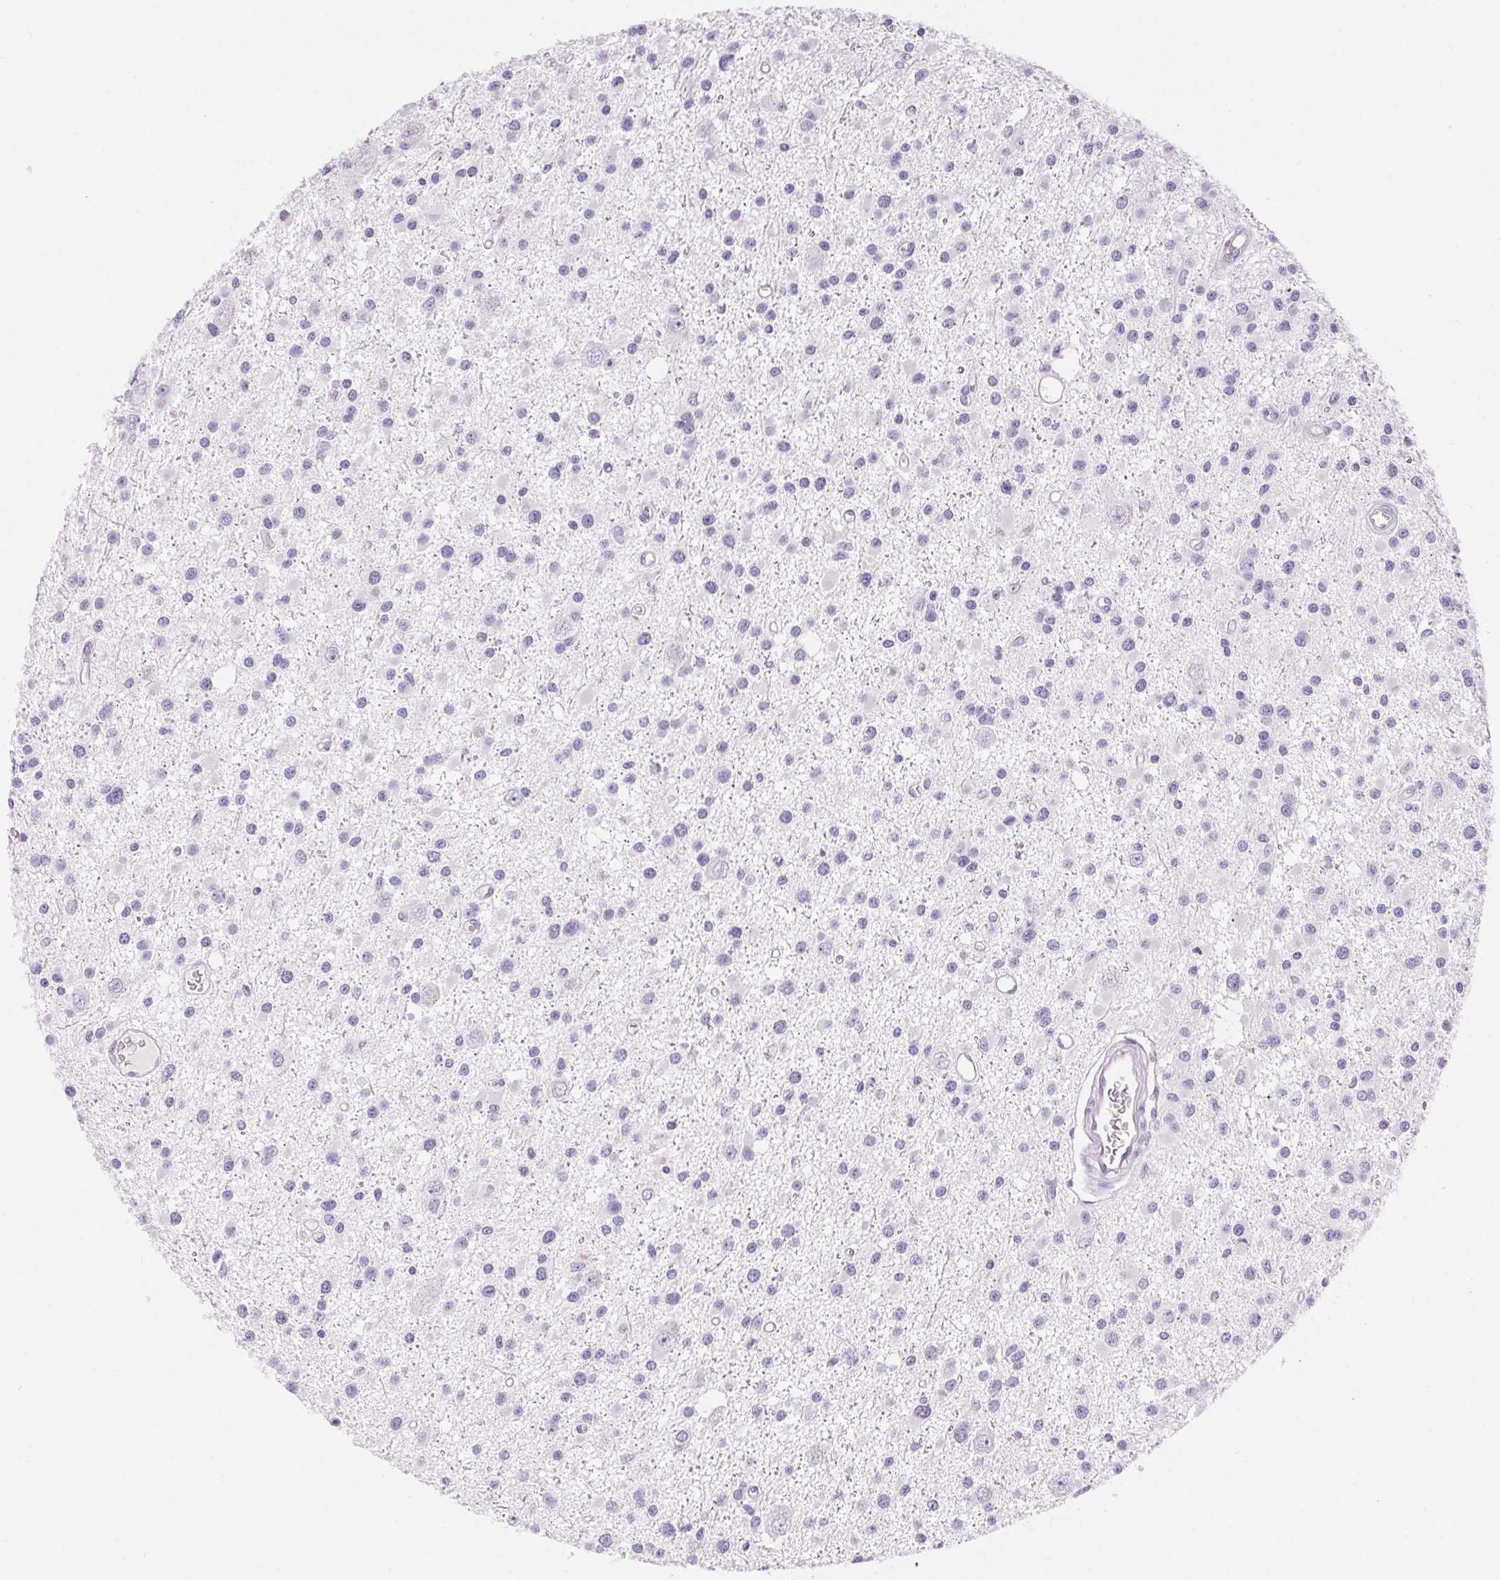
{"staining": {"intensity": "negative", "quantity": "none", "location": "none"}, "tissue": "glioma", "cell_type": "Tumor cells", "image_type": "cancer", "snomed": [{"axis": "morphology", "description": "Glioma, malignant, High grade"}, {"axis": "topography", "description": "Brain"}], "caption": "Tumor cells are negative for brown protein staining in glioma. (Immunohistochemistry (ihc), brightfield microscopy, high magnification).", "gene": "CLDN16", "patient": {"sex": "male", "age": 54}}